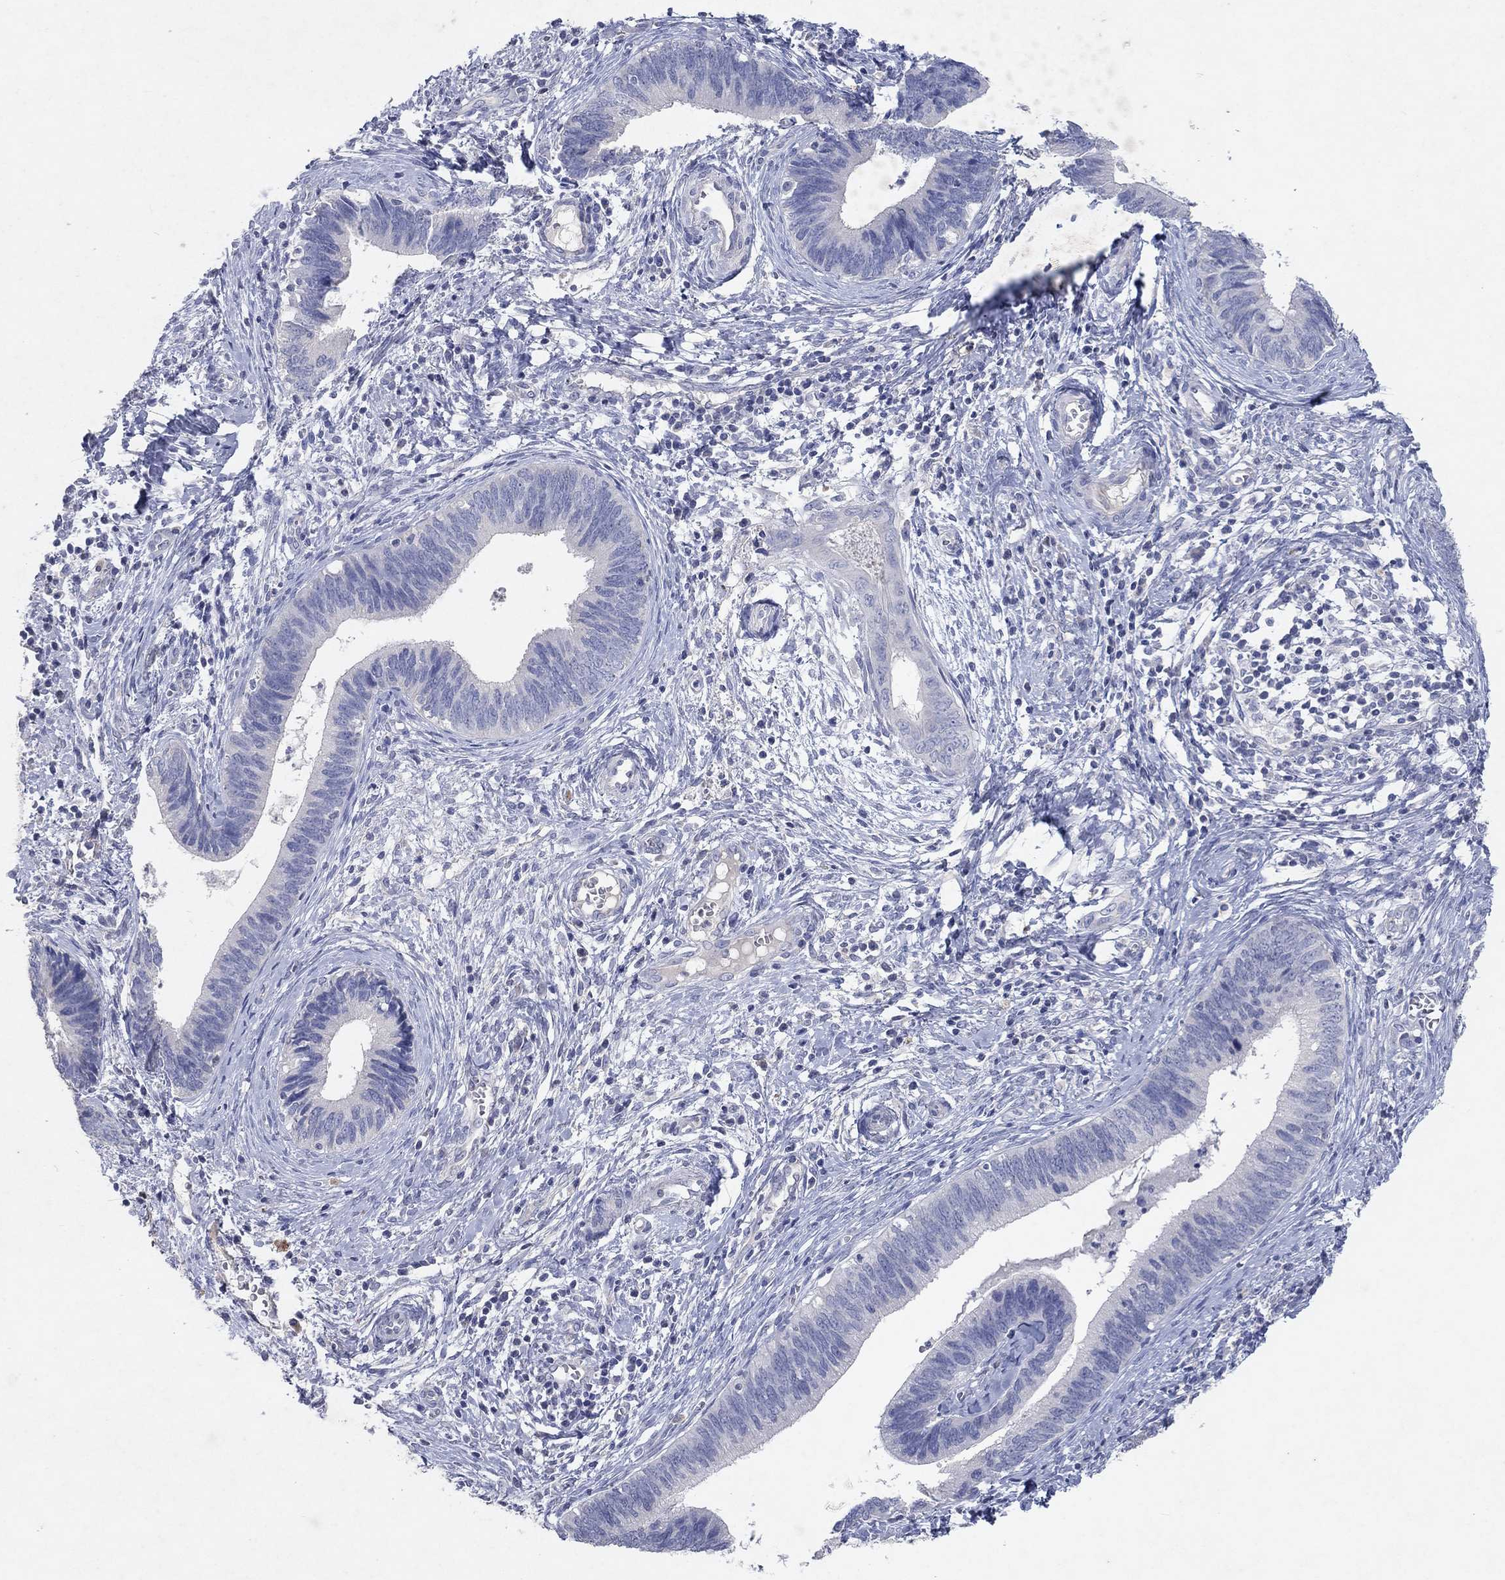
{"staining": {"intensity": "negative", "quantity": "none", "location": "none"}, "tissue": "cervical cancer", "cell_type": "Tumor cells", "image_type": "cancer", "snomed": [{"axis": "morphology", "description": "Adenocarcinoma, NOS"}, {"axis": "topography", "description": "Cervix"}], "caption": "Human adenocarcinoma (cervical) stained for a protein using immunohistochemistry (IHC) demonstrates no expression in tumor cells.", "gene": "KRT40", "patient": {"sex": "female", "age": 42}}